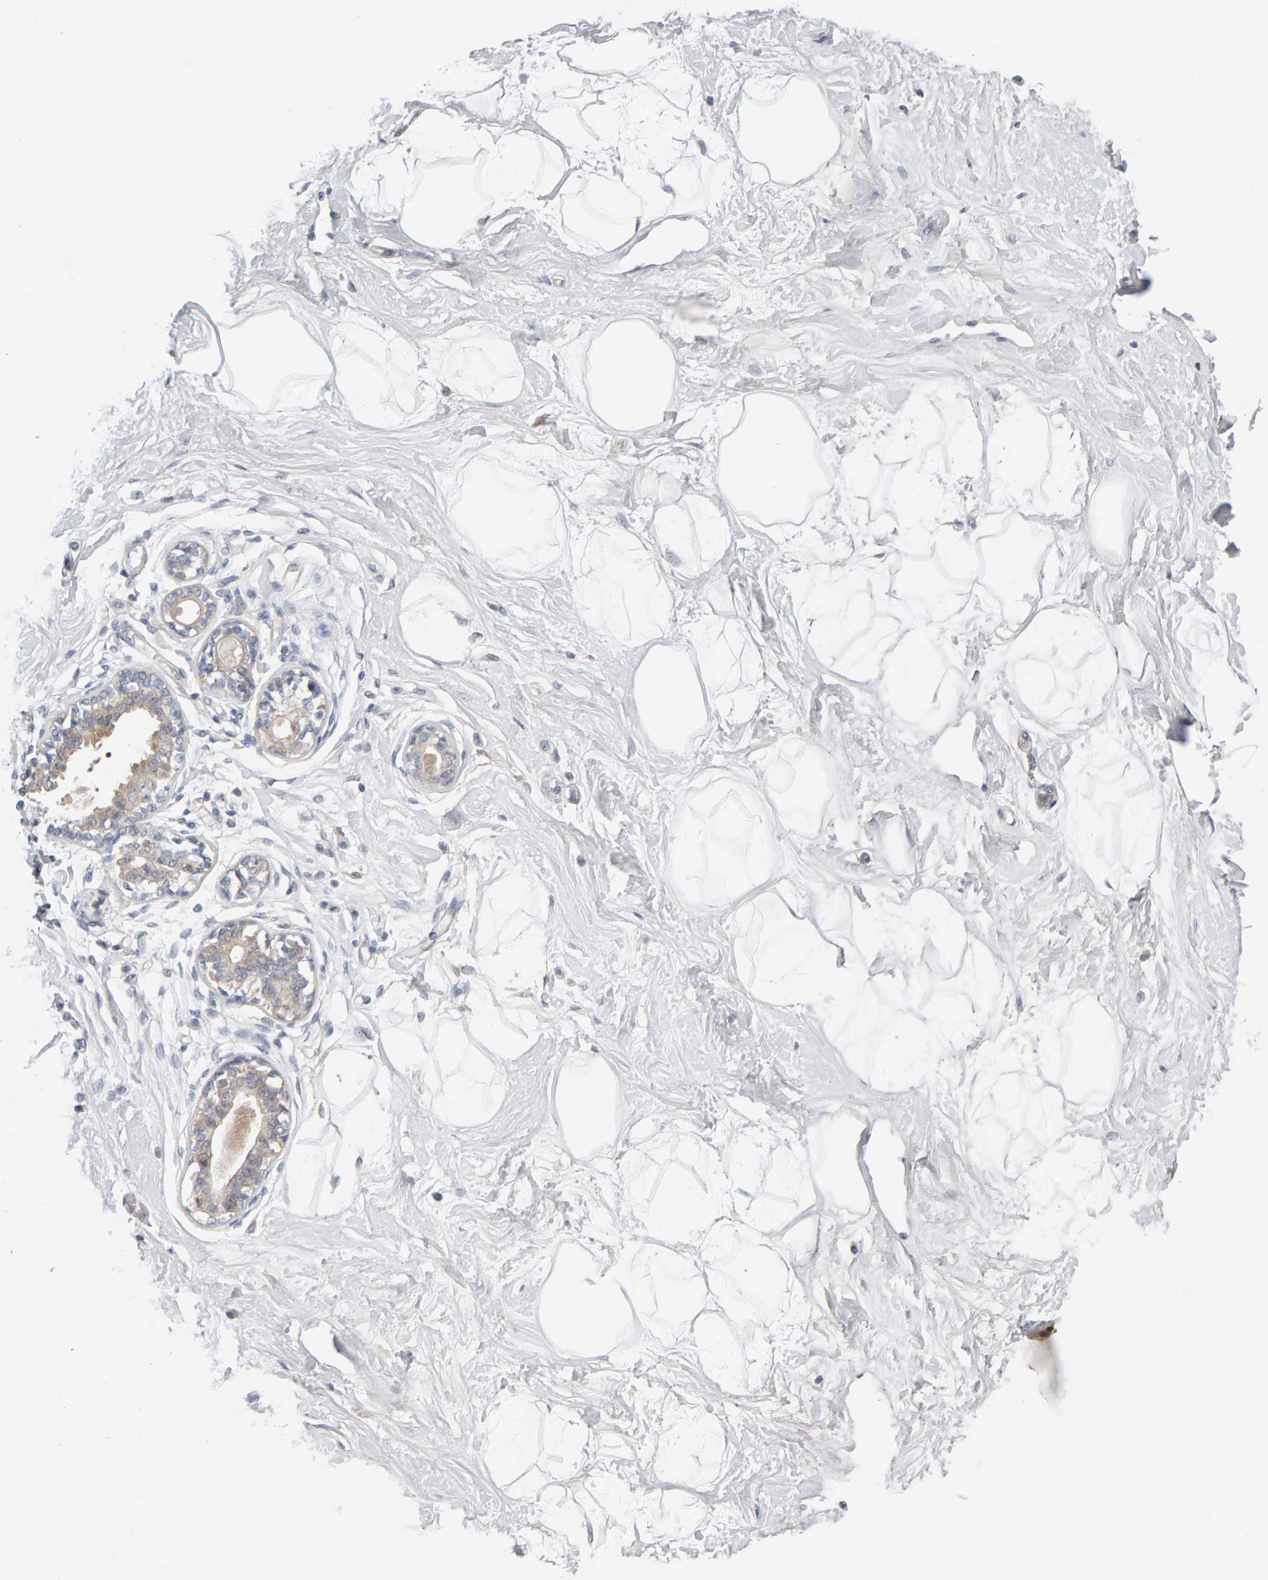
{"staining": {"intensity": "negative", "quantity": "none", "location": "none"}, "tissue": "breast", "cell_type": "Adipocytes", "image_type": "normal", "snomed": [{"axis": "morphology", "description": "Normal tissue, NOS"}, {"axis": "topography", "description": "Breast"}], "caption": "The image reveals no significant expression in adipocytes of breast.", "gene": "GFUS", "patient": {"sex": "female", "age": 45}}